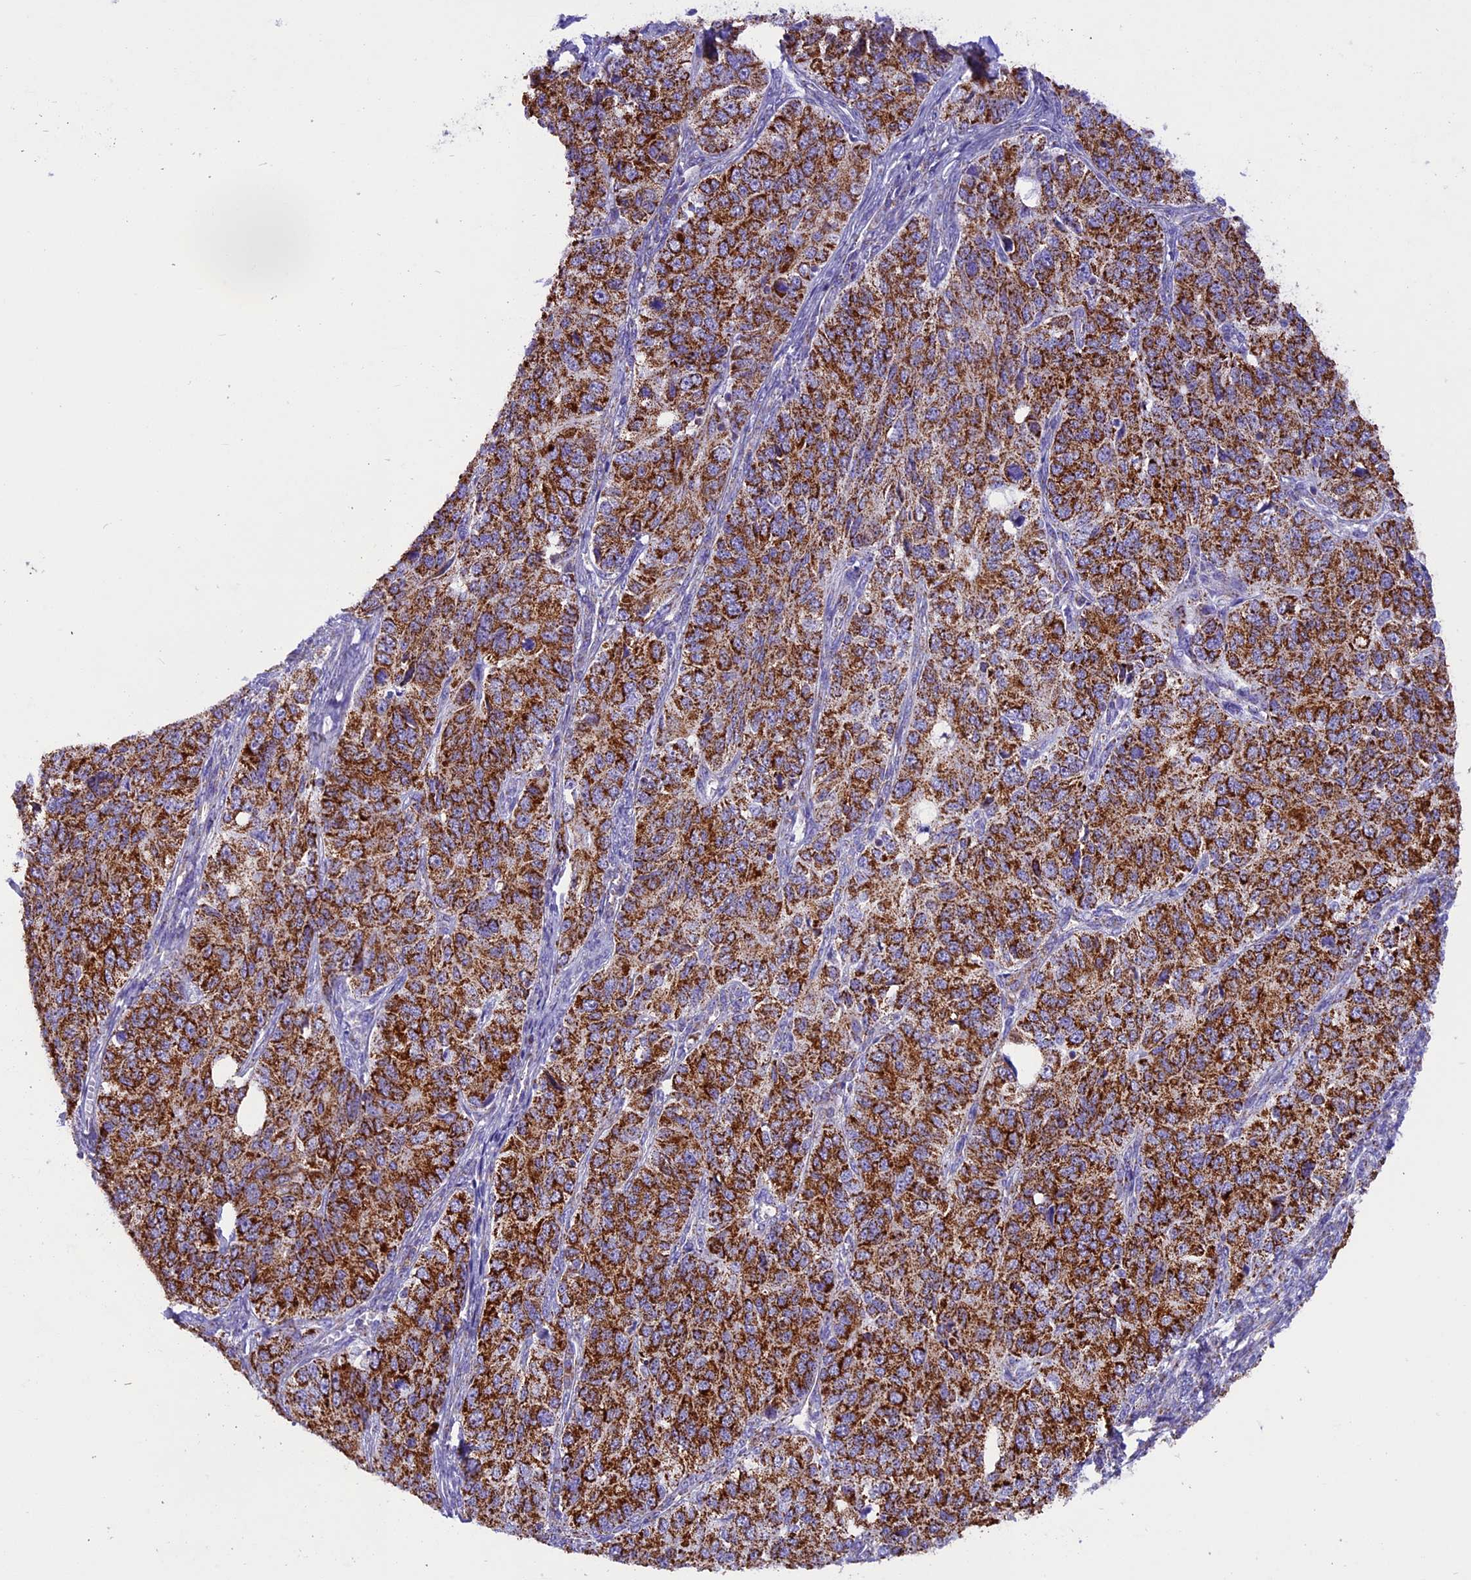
{"staining": {"intensity": "strong", "quantity": ">75%", "location": "cytoplasmic/membranous"}, "tissue": "ovarian cancer", "cell_type": "Tumor cells", "image_type": "cancer", "snomed": [{"axis": "morphology", "description": "Carcinoma, endometroid"}, {"axis": "topography", "description": "Ovary"}], "caption": "A brown stain labels strong cytoplasmic/membranous positivity of a protein in human ovarian endometroid carcinoma tumor cells. The protein of interest is shown in brown color, while the nuclei are stained blue.", "gene": "ICA1L", "patient": {"sex": "female", "age": 51}}